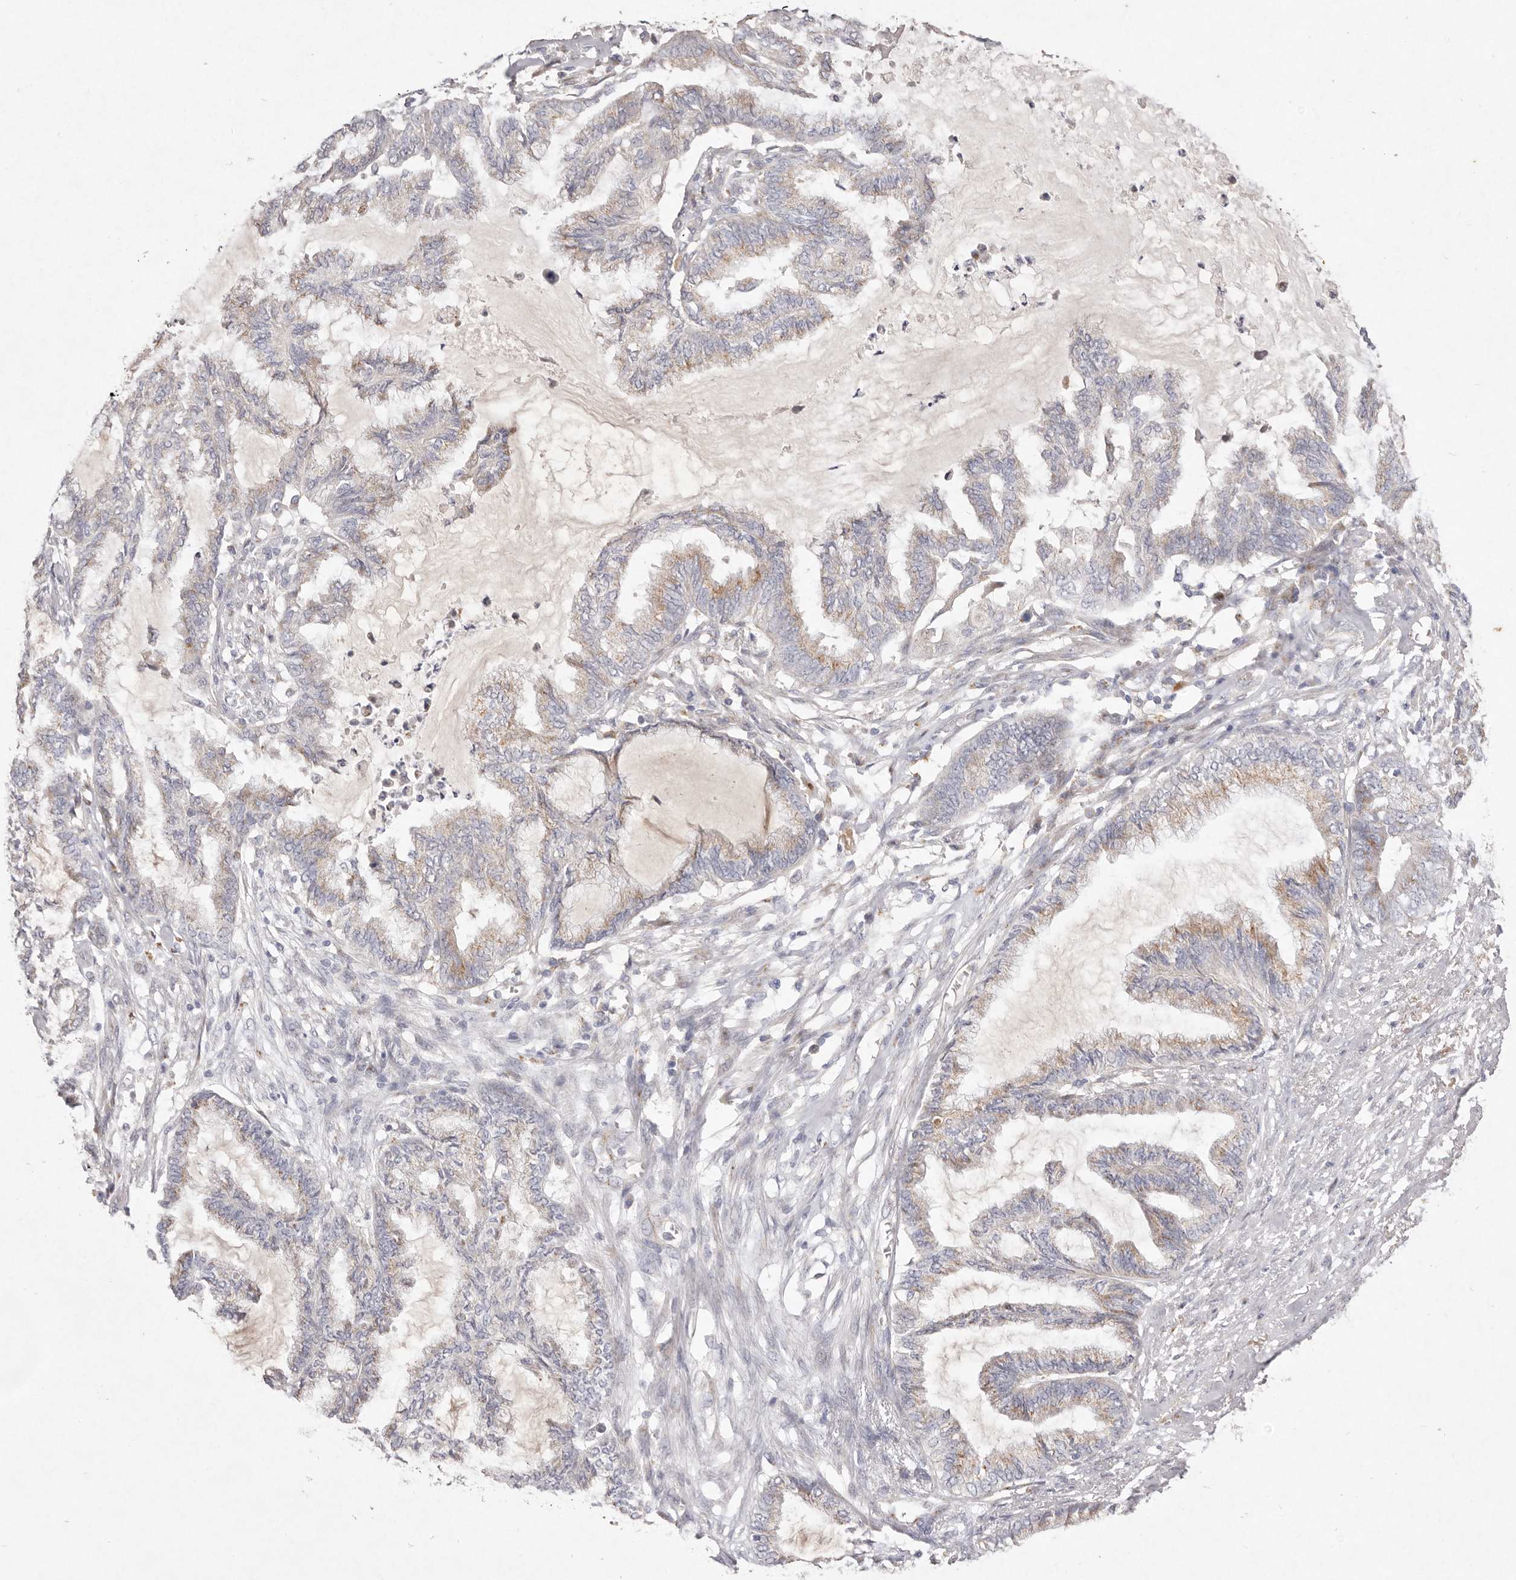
{"staining": {"intensity": "weak", "quantity": "25%-75%", "location": "cytoplasmic/membranous"}, "tissue": "endometrial cancer", "cell_type": "Tumor cells", "image_type": "cancer", "snomed": [{"axis": "morphology", "description": "Adenocarcinoma, NOS"}, {"axis": "topography", "description": "Endometrium"}], "caption": "This photomicrograph demonstrates immunohistochemistry staining of human adenocarcinoma (endometrial), with low weak cytoplasmic/membranous staining in about 25%-75% of tumor cells.", "gene": "USP24", "patient": {"sex": "female", "age": 86}}